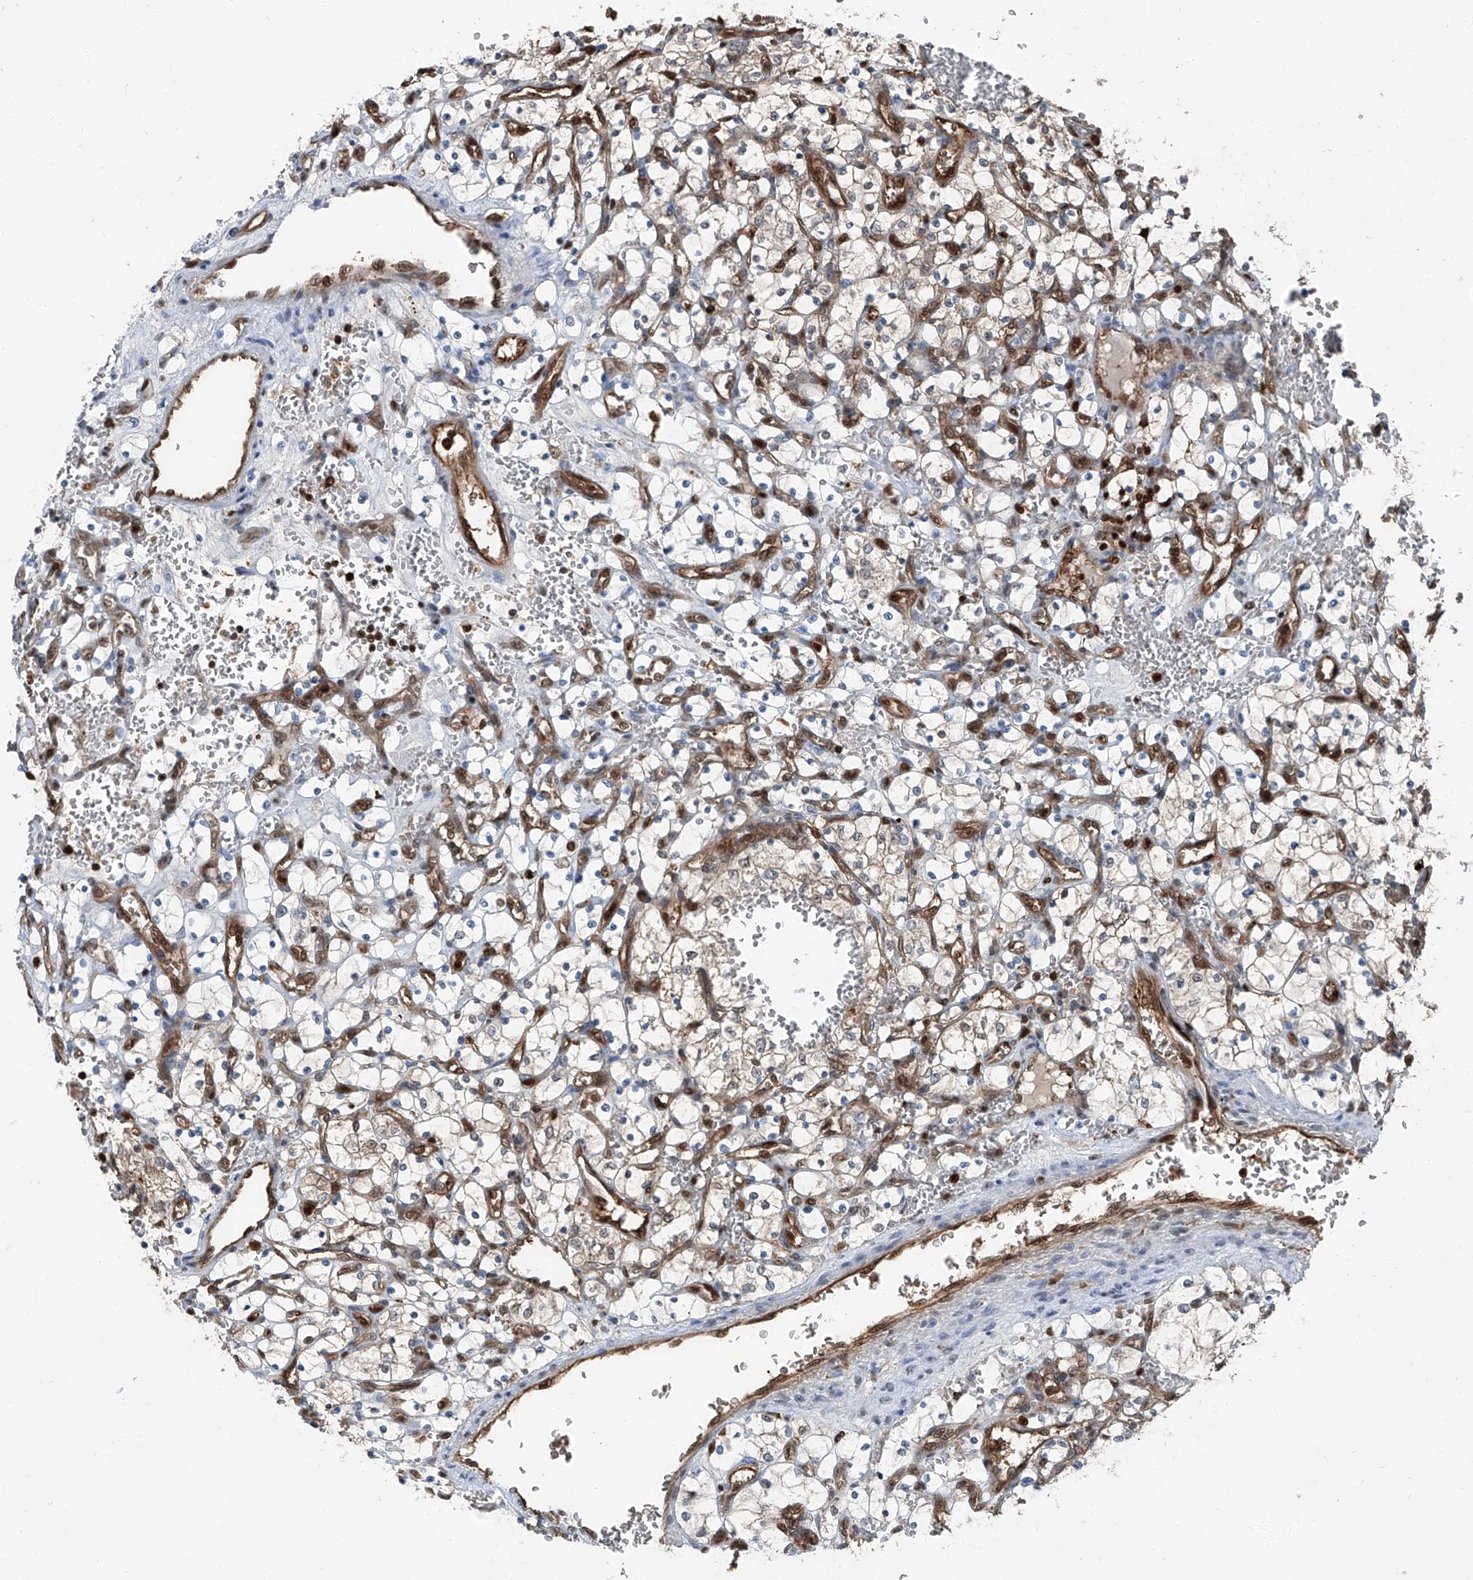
{"staining": {"intensity": "weak", "quantity": "25%-75%", "location": "cytoplasmic/membranous"}, "tissue": "renal cancer", "cell_type": "Tumor cells", "image_type": "cancer", "snomed": [{"axis": "morphology", "description": "Adenocarcinoma, NOS"}, {"axis": "topography", "description": "Kidney"}], "caption": "Adenocarcinoma (renal) tissue shows weak cytoplasmic/membranous staining in approximately 25%-75% of tumor cells, visualized by immunohistochemistry.", "gene": "PSMB10", "patient": {"sex": "female", "age": 69}}